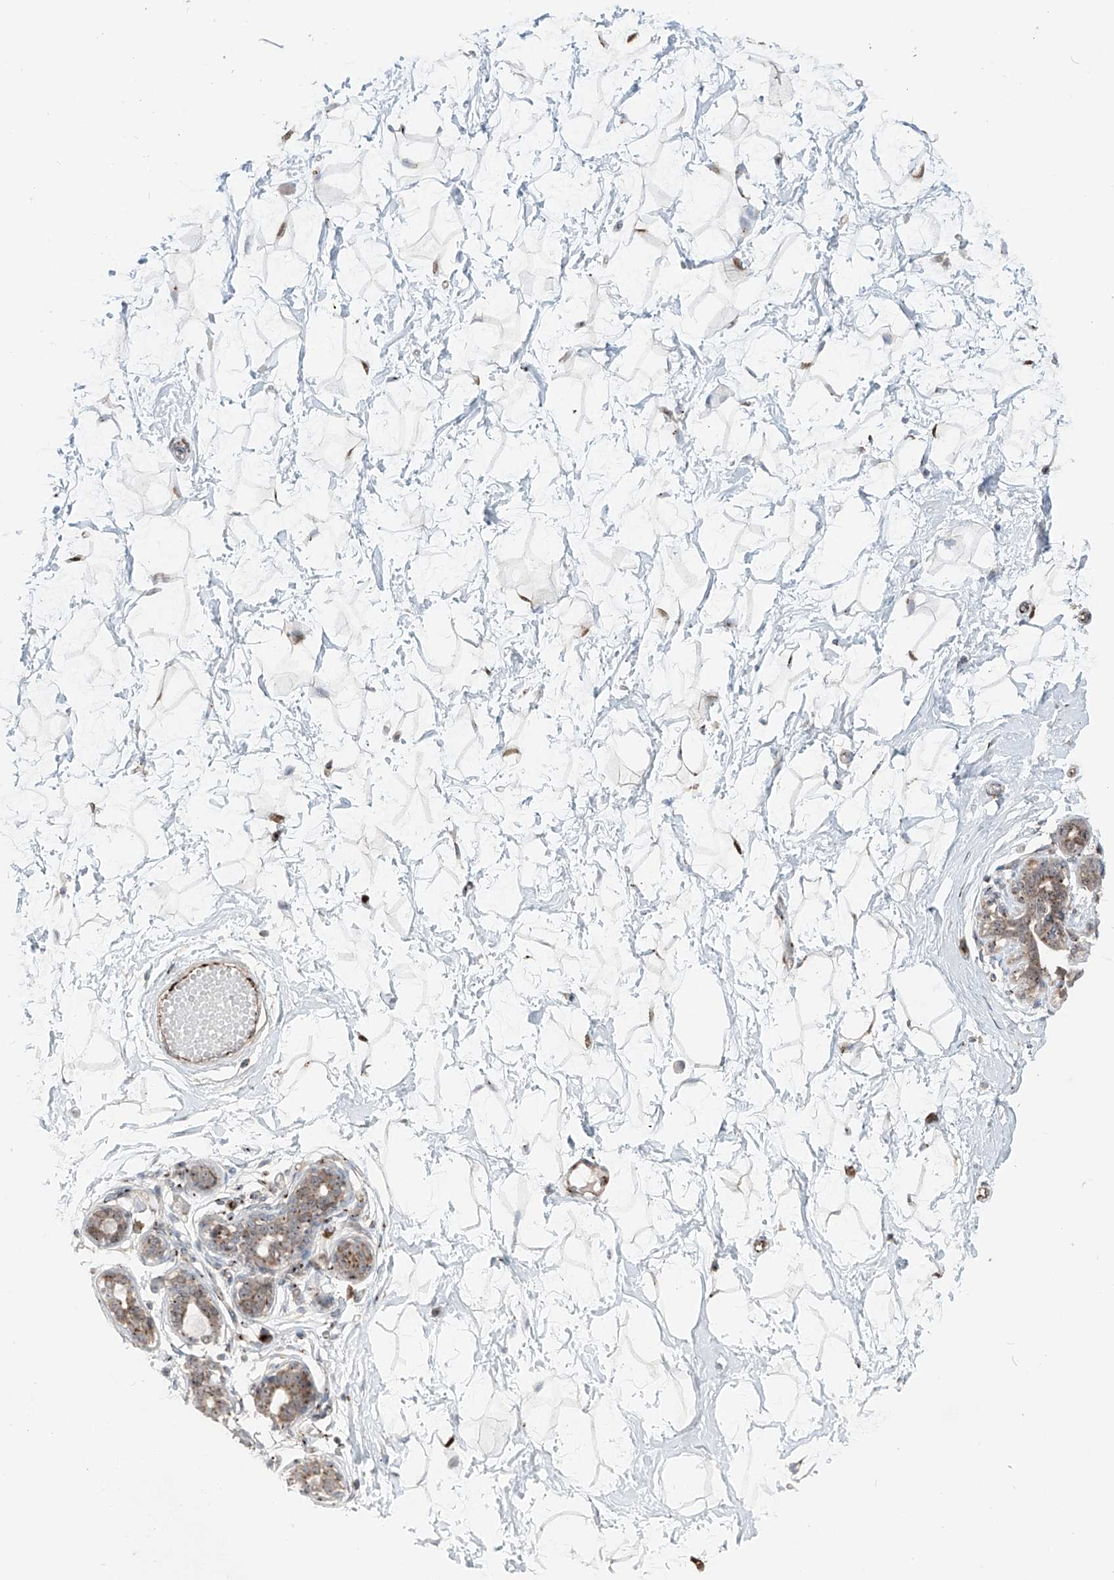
{"staining": {"intensity": "moderate", "quantity": "25%-75%", "location": "cytoplasmic/membranous"}, "tissue": "breast", "cell_type": "Adipocytes", "image_type": "normal", "snomed": [{"axis": "morphology", "description": "Normal tissue, NOS"}, {"axis": "morphology", "description": "Adenoma, NOS"}, {"axis": "topography", "description": "Breast"}], "caption": "Breast stained with DAB immunohistochemistry shows medium levels of moderate cytoplasmic/membranous expression in approximately 25%-75% of adipocytes. The protein of interest is shown in brown color, while the nuclei are stained blue.", "gene": "ERLEC1", "patient": {"sex": "female", "age": 23}}